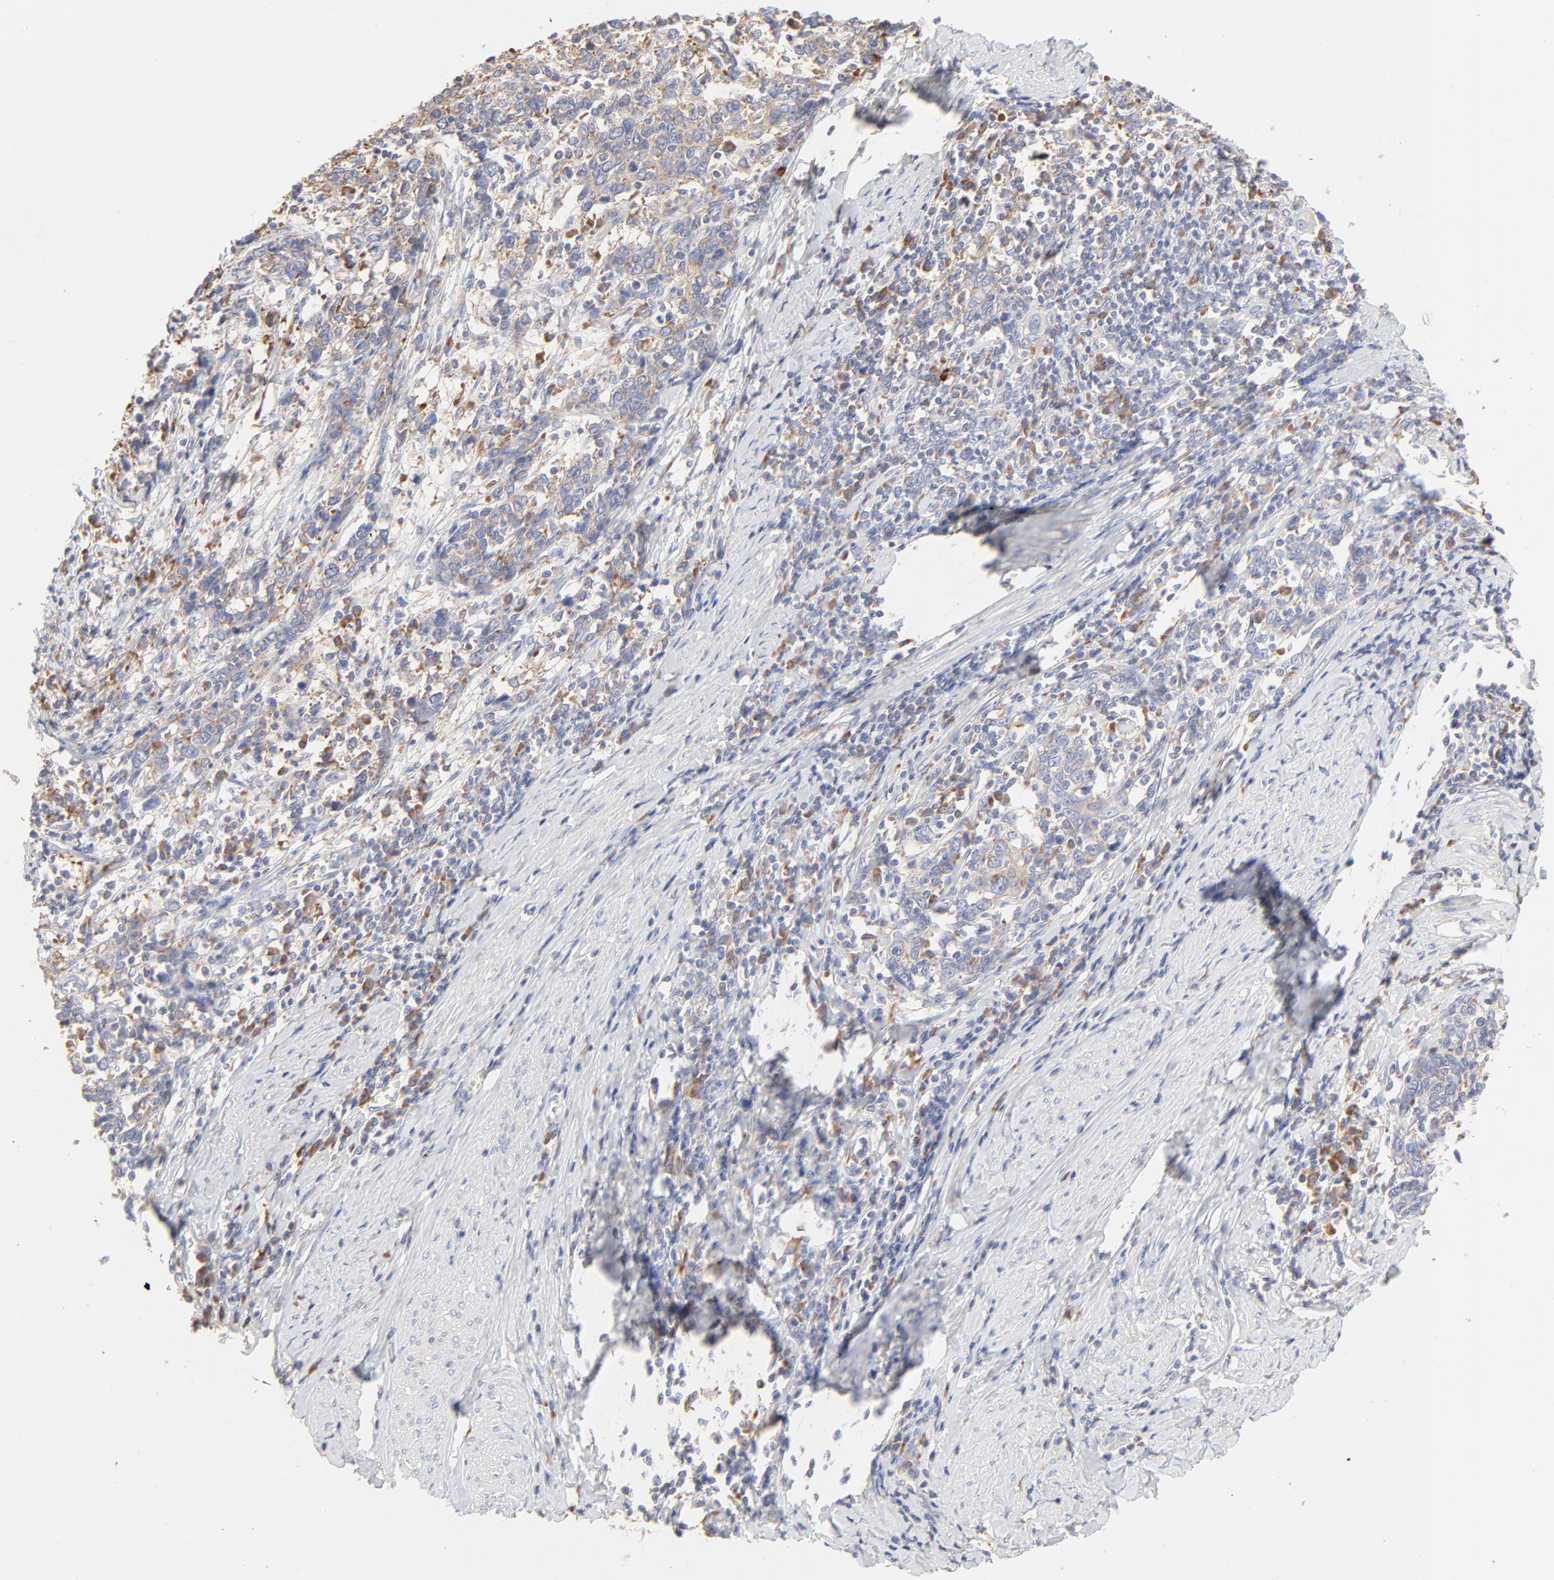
{"staining": {"intensity": "weak", "quantity": ">75%", "location": "cytoplasmic/membranous"}, "tissue": "cervical cancer", "cell_type": "Tumor cells", "image_type": "cancer", "snomed": [{"axis": "morphology", "description": "Squamous cell carcinoma, NOS"}, {"axis": "topography", "description": "Cervix"}], "caption": "A brown stain highlights weak cytoplasmic/membranous expression of a protein in human cervical cancer tumor cells.", "gene": "RPS21", "patient": {"sex": "female", "age": 41}}